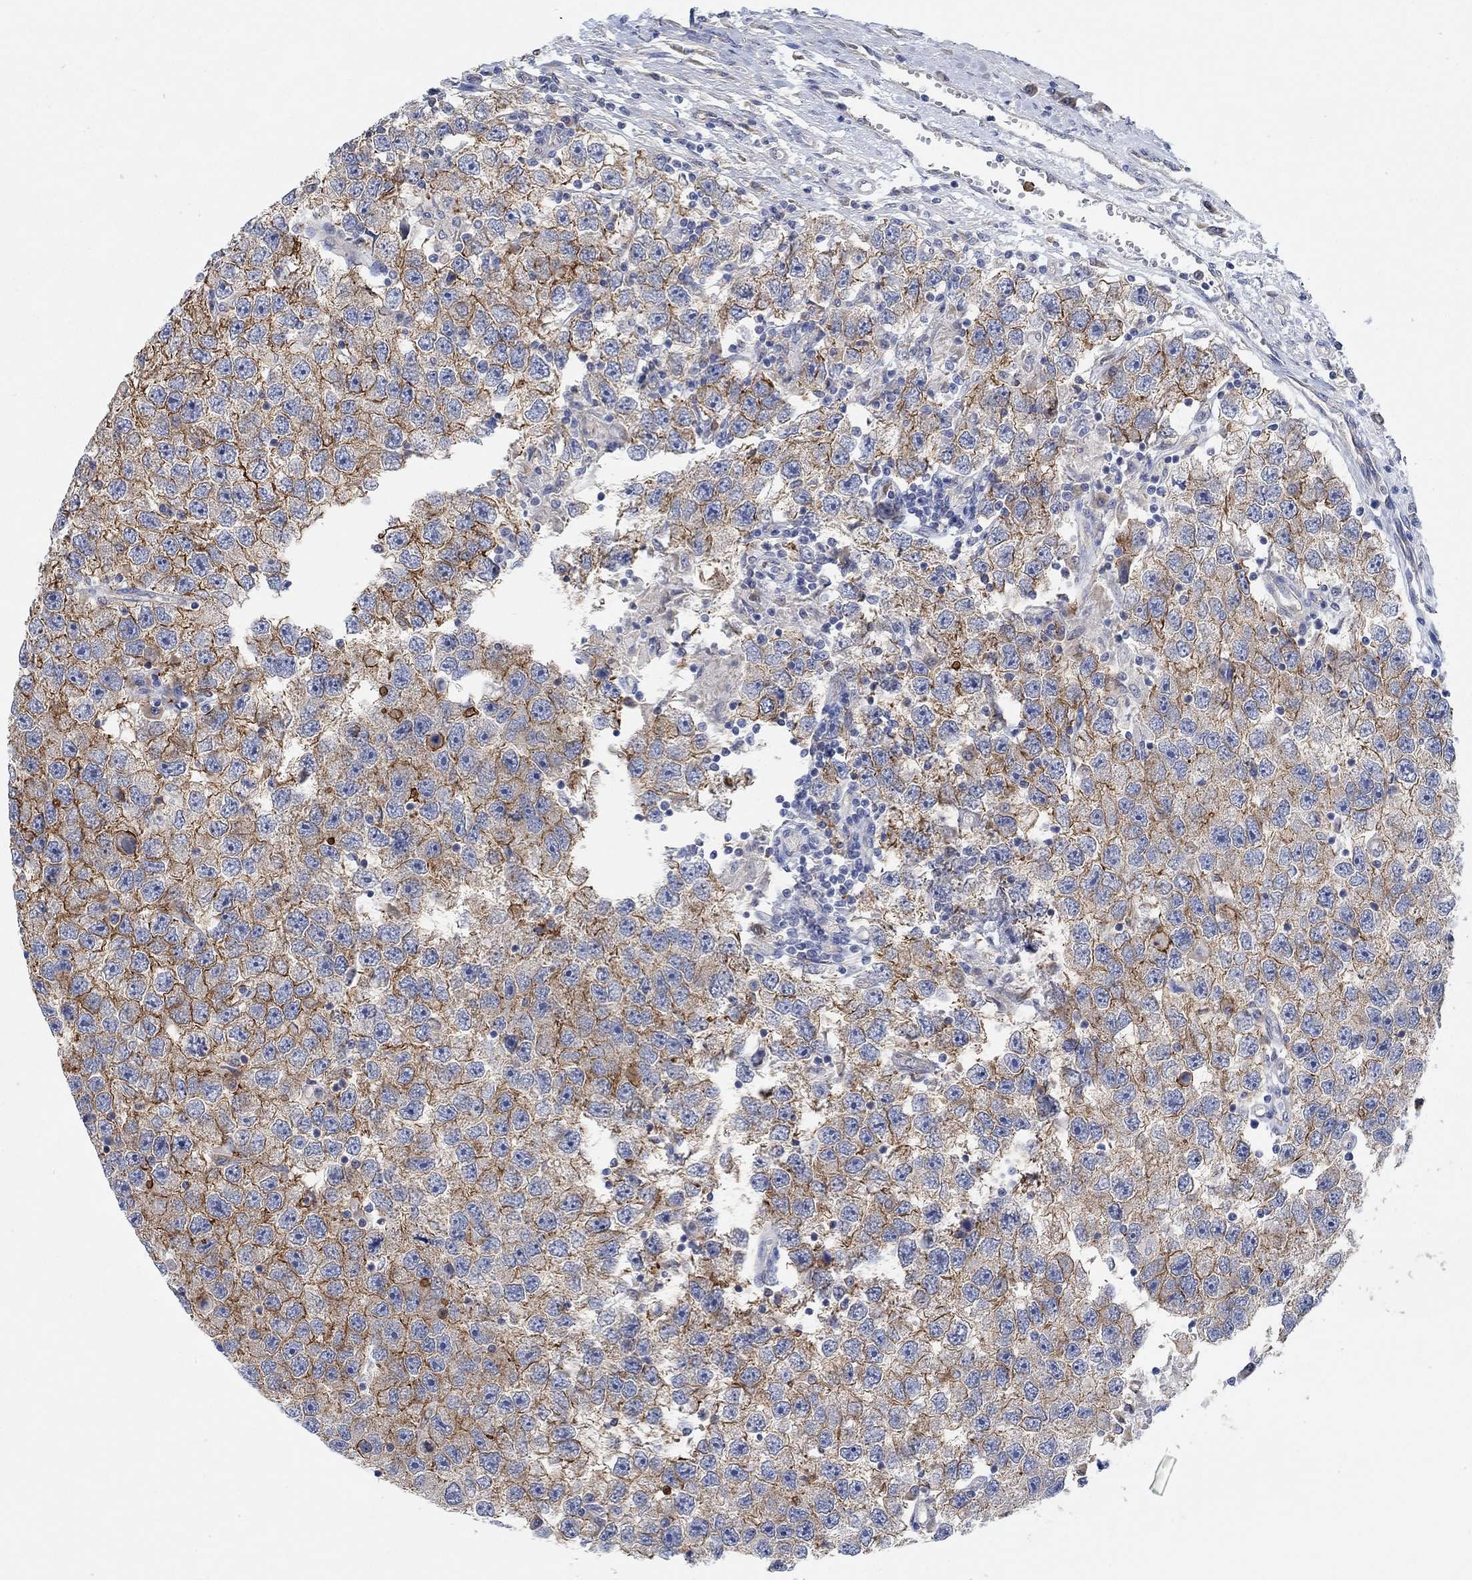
{"staining": {"intensity": "strong", "quantity": "25%-75%", "location": "cytoplasmic/membranous"}, "tissue": "testis cancer", "cell_type": "Tumor cells", "image_type": "cancer", "snomed": [{"axis": "morphology", "description": "Seminoma, NOS"}, {"axis": "topography", "description": "Testis"}], "caption": "Tumor cells show high levels of strong cytoplasmic/membranous staining in approximately 25%-75% of cells in testis seminoma. The protein is stained brown, and the nuclei are stained in blue (DAB (3,3'-diaminobenzidine) IHC with brightfield microscopy, high magnification).", "gene": "SYT16", "patient": {"sex": "male", "age": 26}}